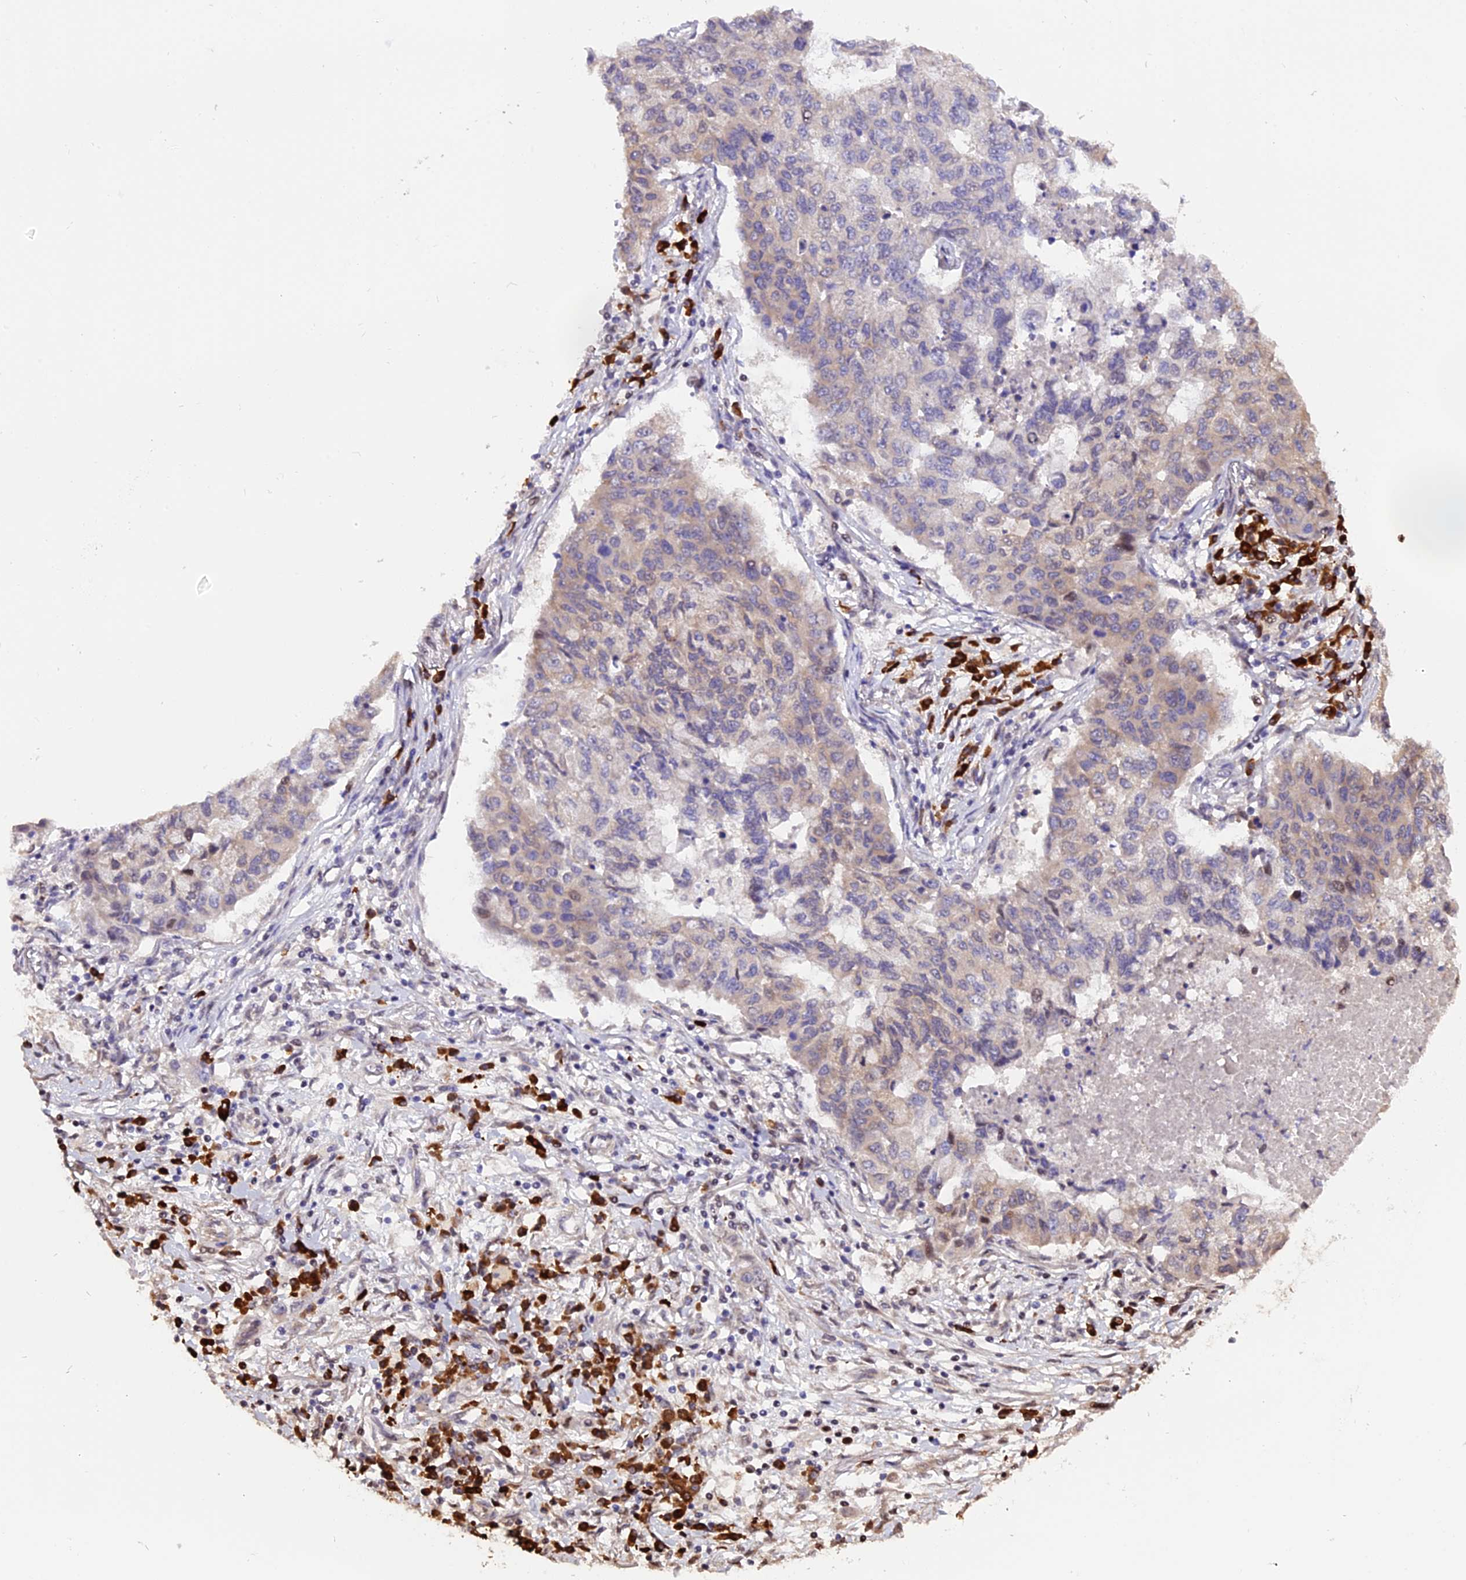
{"staining": {"intensity": "weak", "quantity": "<25%", "location": "nuclear"}, "tissue": "lung cancer", "cell_type": "Tumor cells", "image_type": "cancer", "snomed": [{"axis": "morphology", "description": "Squamous cell carcinoma, NOS"}, {"axis": "topography", "description": "Lung"}], "caption": "Tumor cells show no significant protein expression in lung squamous cell carcinoma. The staining is performed using DAB brown chromogen with nuclei counter-stained in using hematoxylin.", "gene": "HERPUD1", "patient": {"sex": "male", "age": 74}}